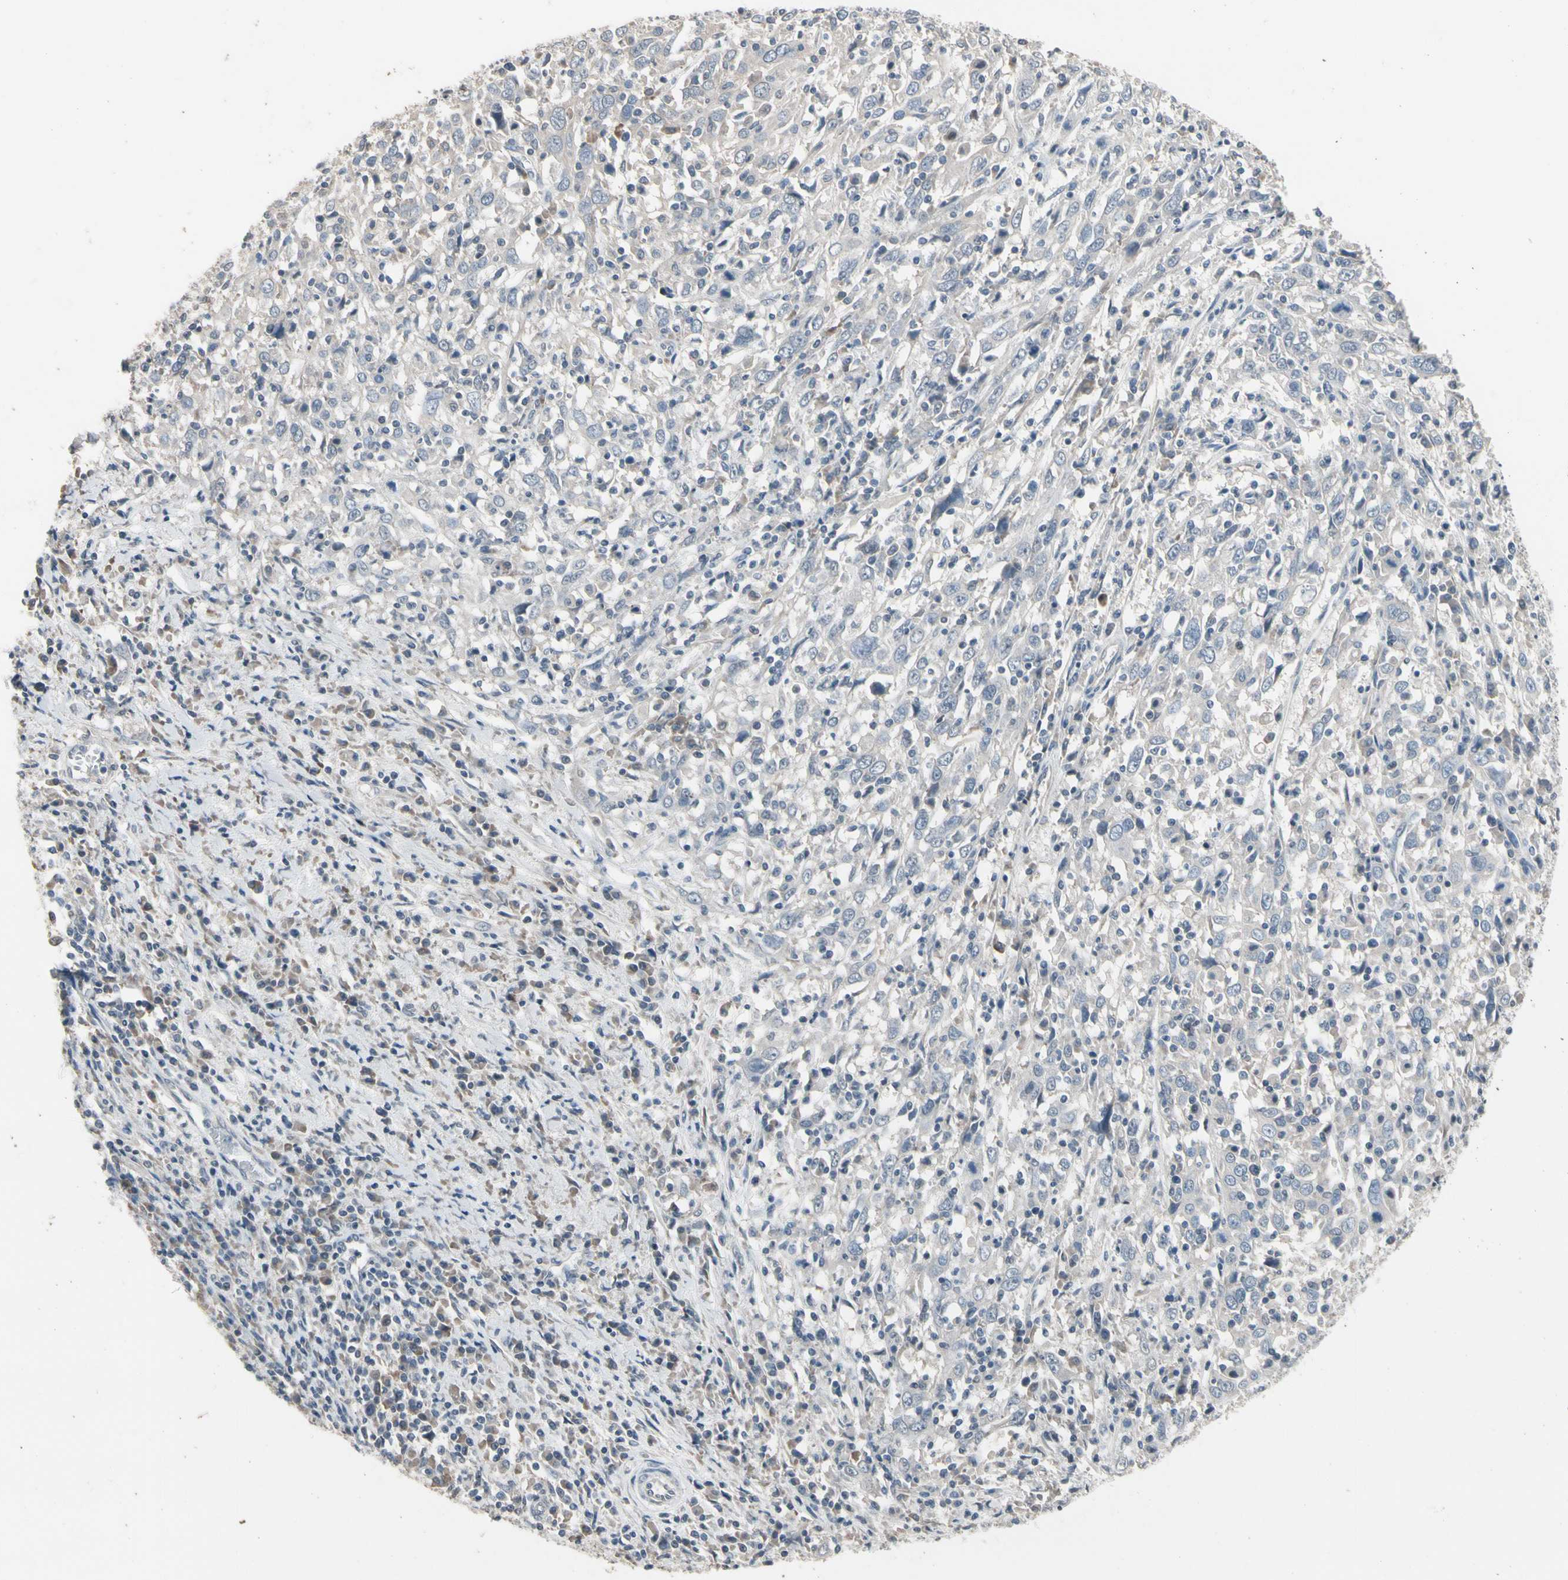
{"staining": {"intensity": "negative", "quantity": "none", "location": "none"}, "tissue": "cervical cancer", "cell_type": "Tumor cells", "image_type": "cancer", "snomed": [{"axis": "morphology", "description": "Squamous cell carcinoma, NOS"}, {"axis": "topography", "description": "Cervix"}], "caption": "Cervical cancer stained for a protein using immunohistochemistry (IHC) shows no expression tumor cells.", "gene": "SV2A", "patient": {"sex": "female", "age": 46}}